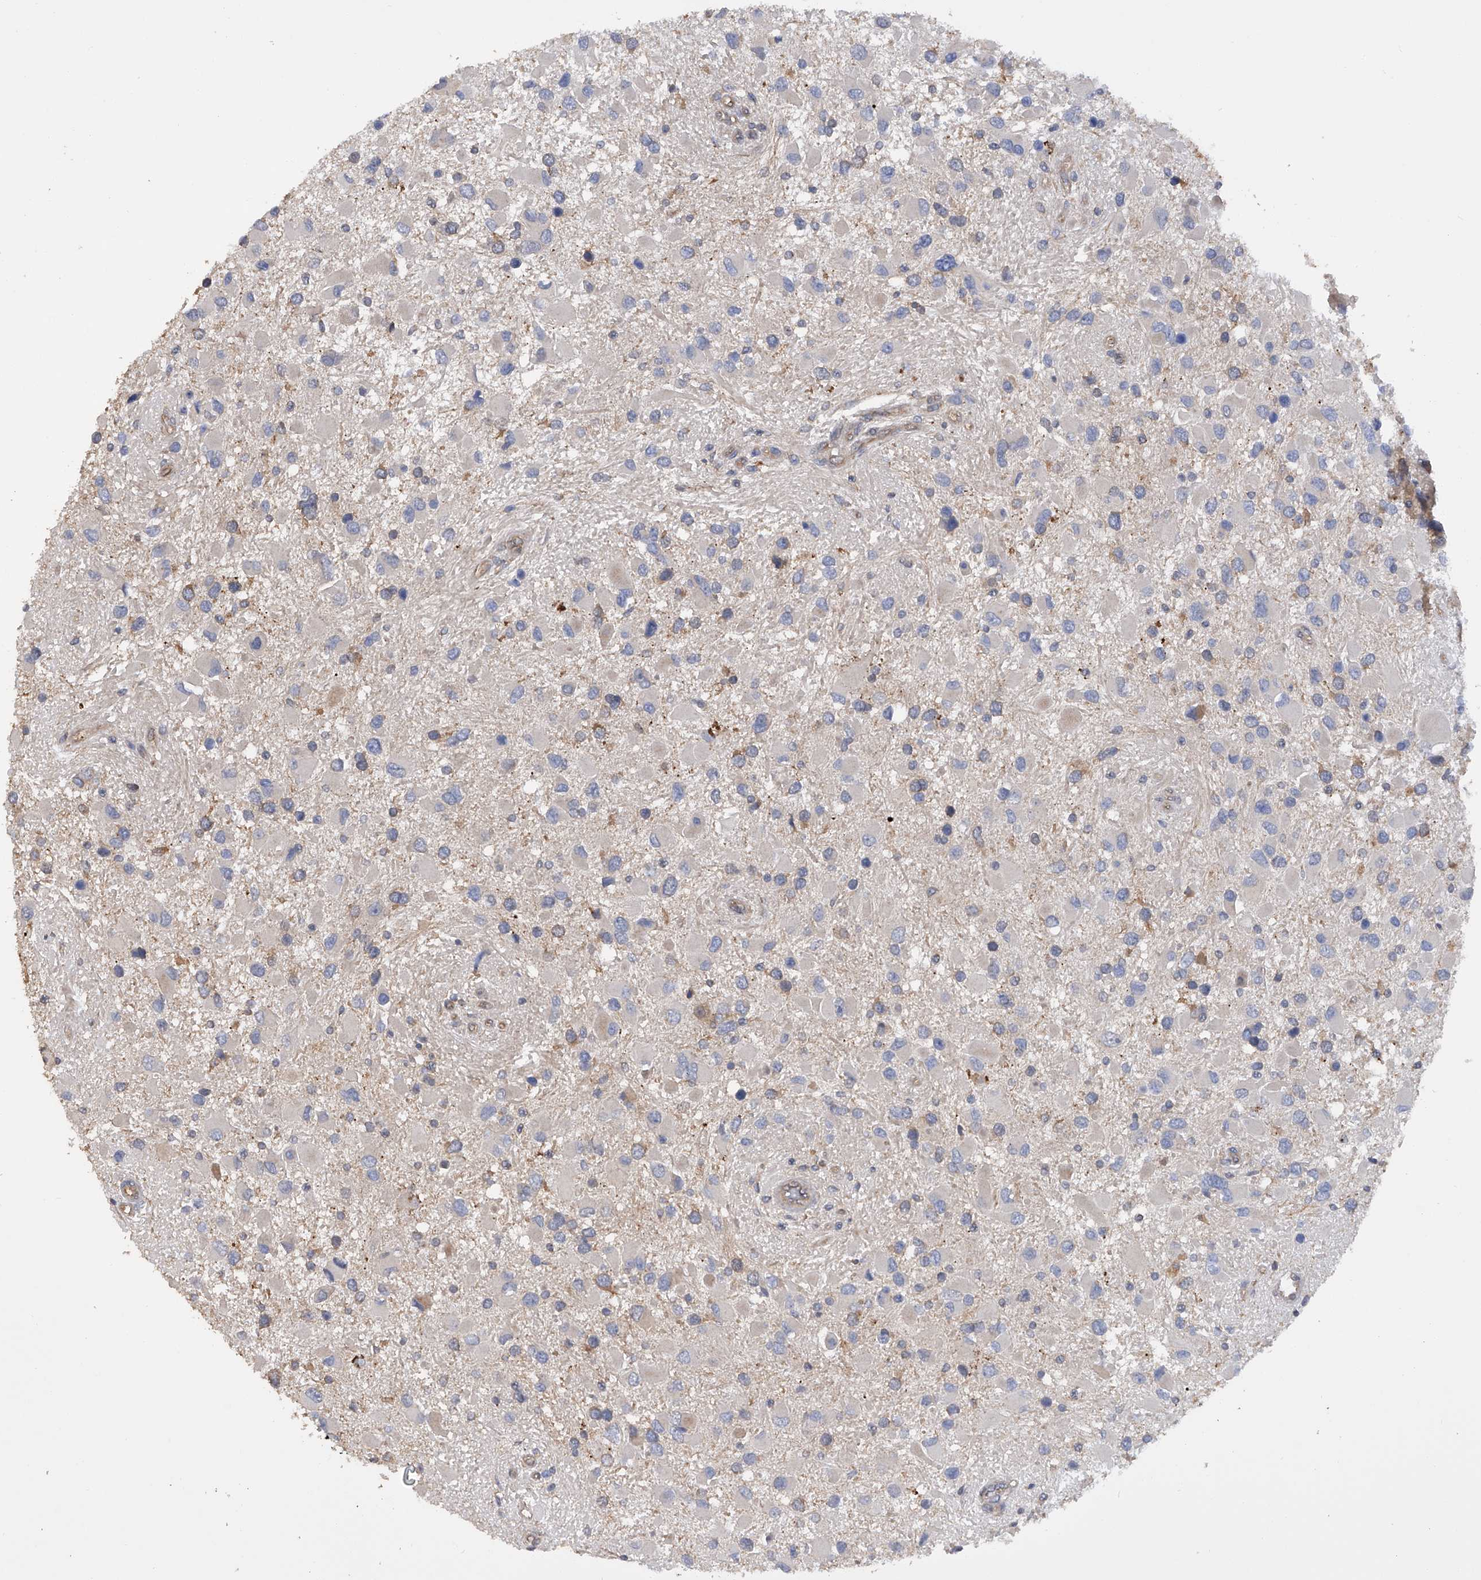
{"staining": {"intensity": "negative", "quantity": "none", "location": "none"}, "tissue": "glioma", "cell_type": "Tumor cells", "image_type": "cancer", "snomed": [{"axis": "morphology", "description": "Glioma, malignant, High grade"}, {"axis": "topography", "description": "Brain"}], "caption": "IHC of glioma demonstrates no staining in tumor cells.", "gene": "NUDT17", "patient": {"sex": "male", "age": 53}}